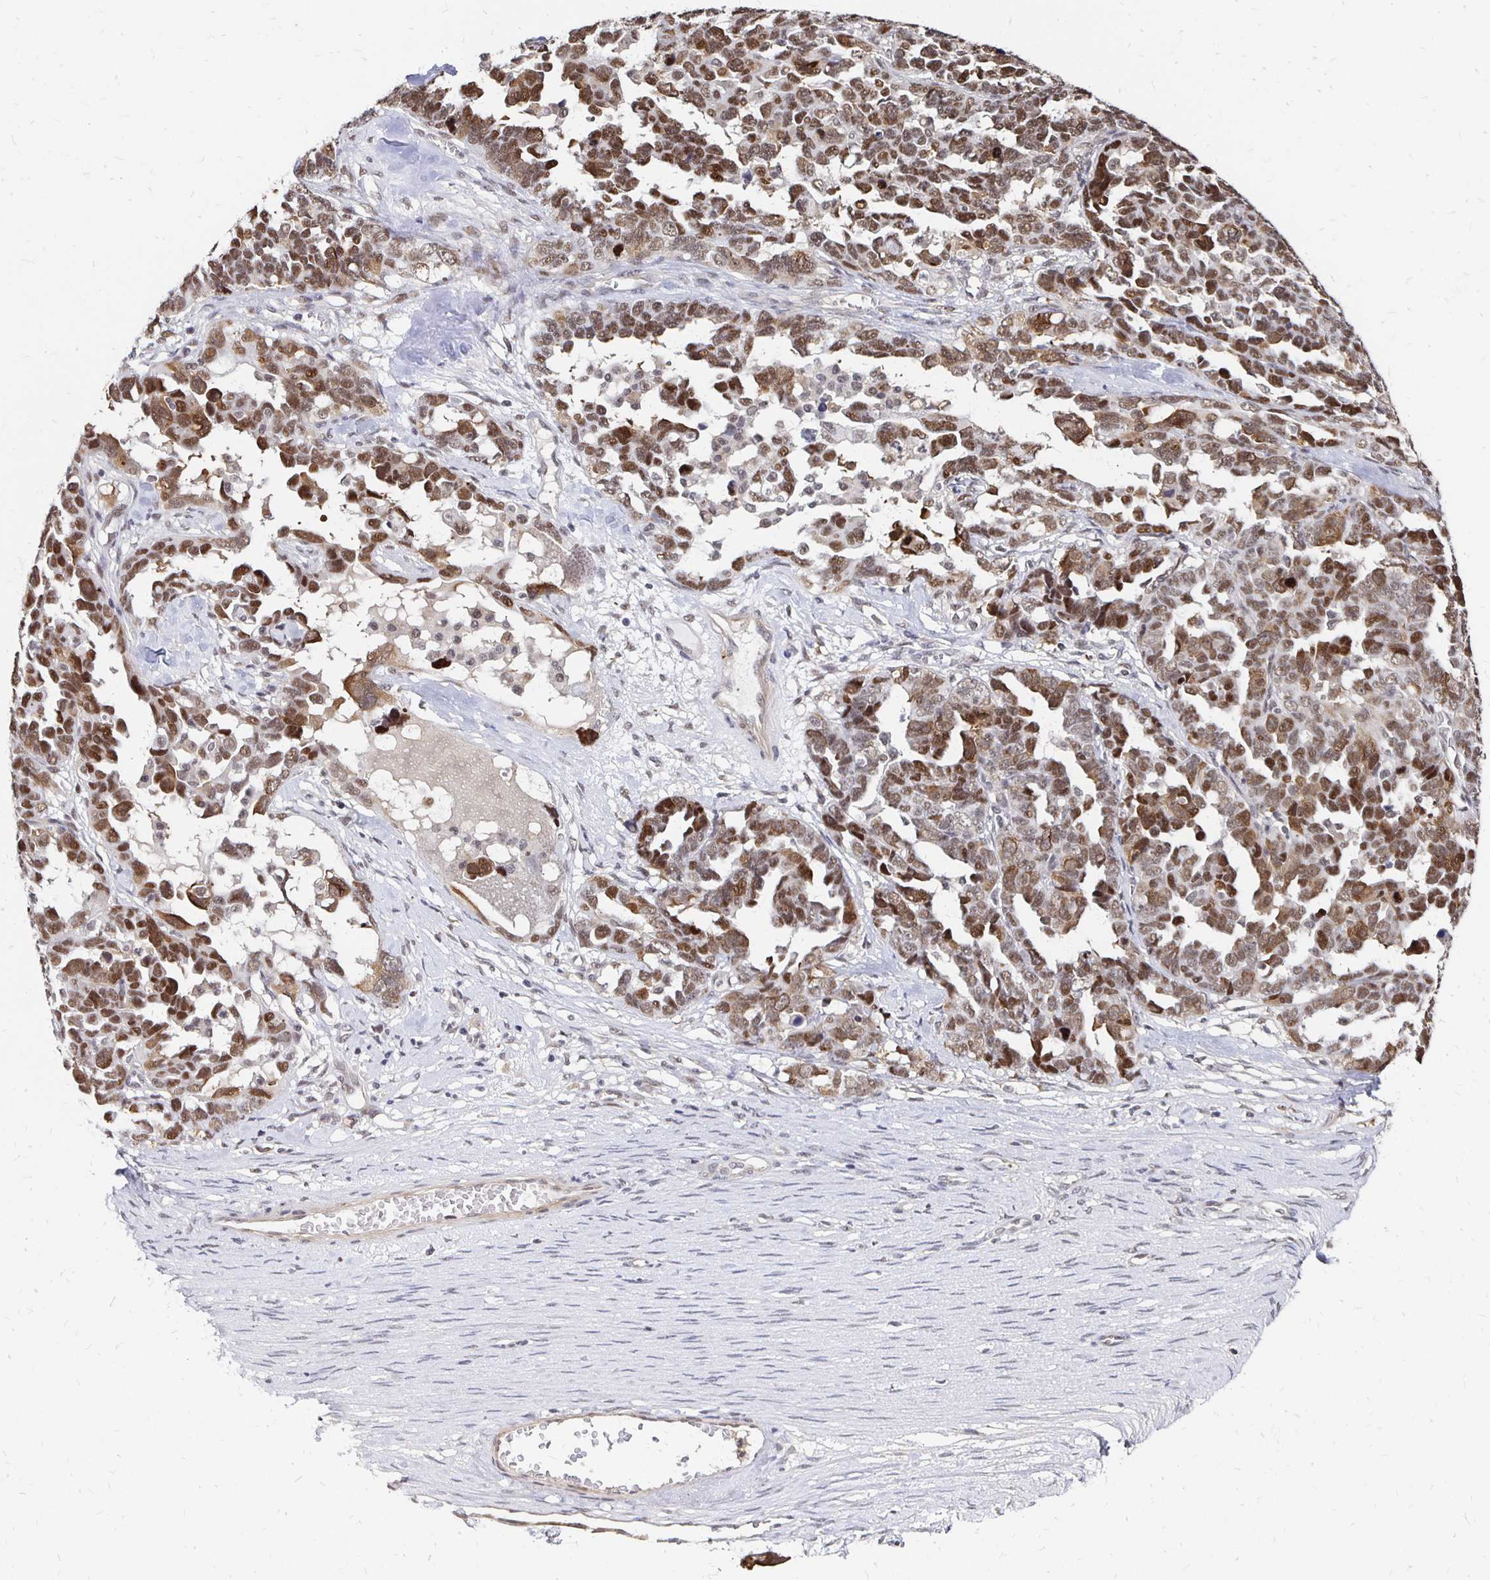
{"staining": {"intensity": "moderate", "quantity": ">75%", "location": "nuclear"}, "tissue": "ovarian cancer", "cell_type": "Tumor cells", "image_type": "cancer", "snomed": [{"axis": "morphology", "description": "Cystadenocarcinoma, serous, NOS"}, {"axis": "topography", "description": "Ovary"}], "caption": "This histopathology image displays ovarian serous cystadenocarcinoma stained with immunohistochemistry (IHC) to label a protein in brown. The nuclear of tumor cells show moderate positivity for the protein. Nuclei are counter-stained blue.", "gene": "CLASRP", "patient": {"sex": "female", "age": 69}}